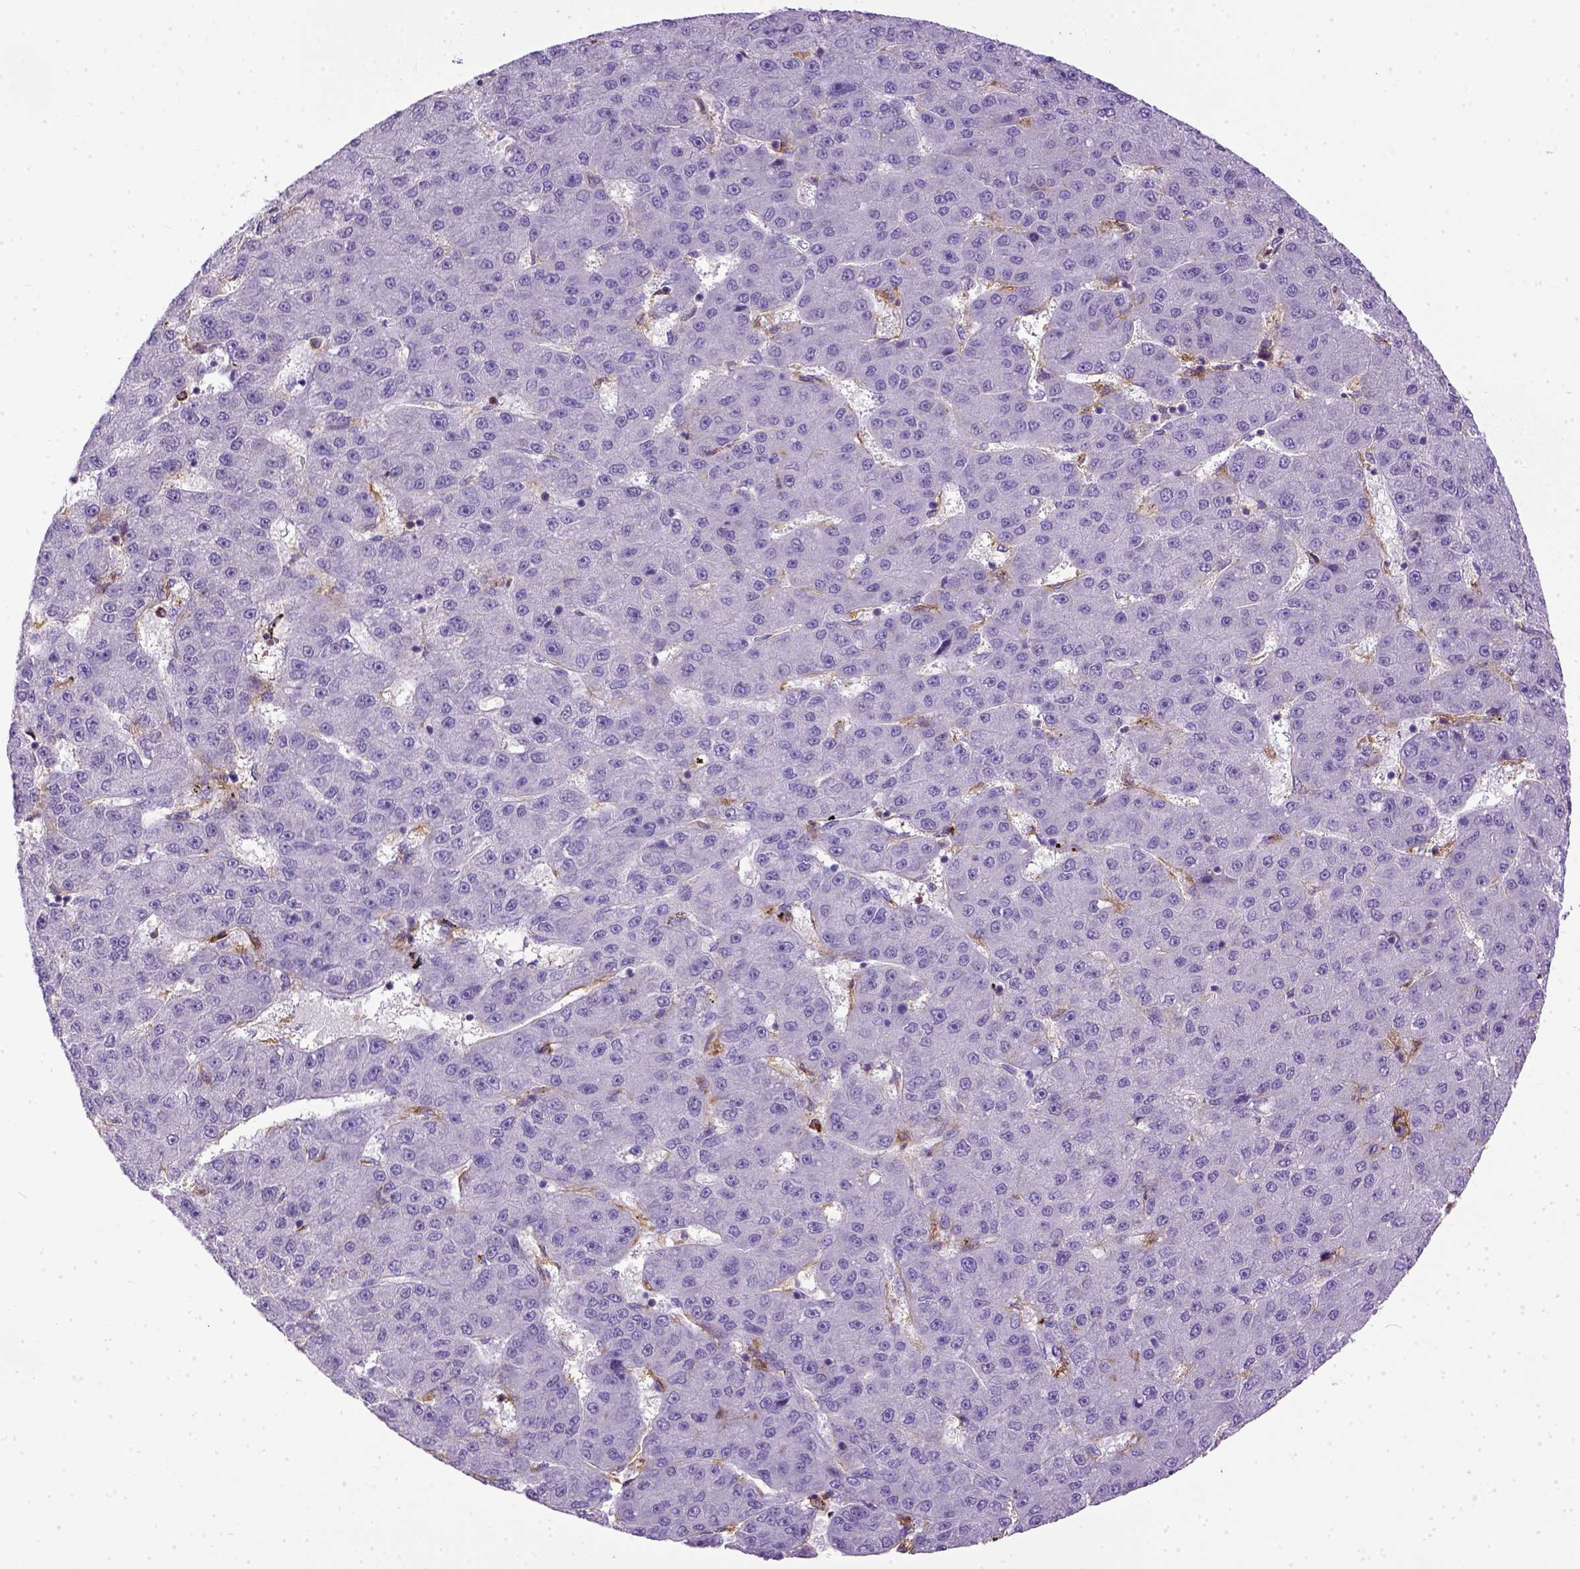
{"staining": {"intensity": "negative", "quantity": "none", "location": "none"}, "tissue": "liver cancer", "cell_type": "Tumor cells", "image_type": "cancer", "snomed": [{"axis": "morphology", "description": "Carcinoma, Hepatocellular, NOS"}, {"axis": "topography", "description": "Liver"}], "caption": "Liver cancer was stained to show a protein in brown. There is no significant positivity in tumor cells.", "gene": "ITGAX", "patient": {"sex": "male", "age": 67}}